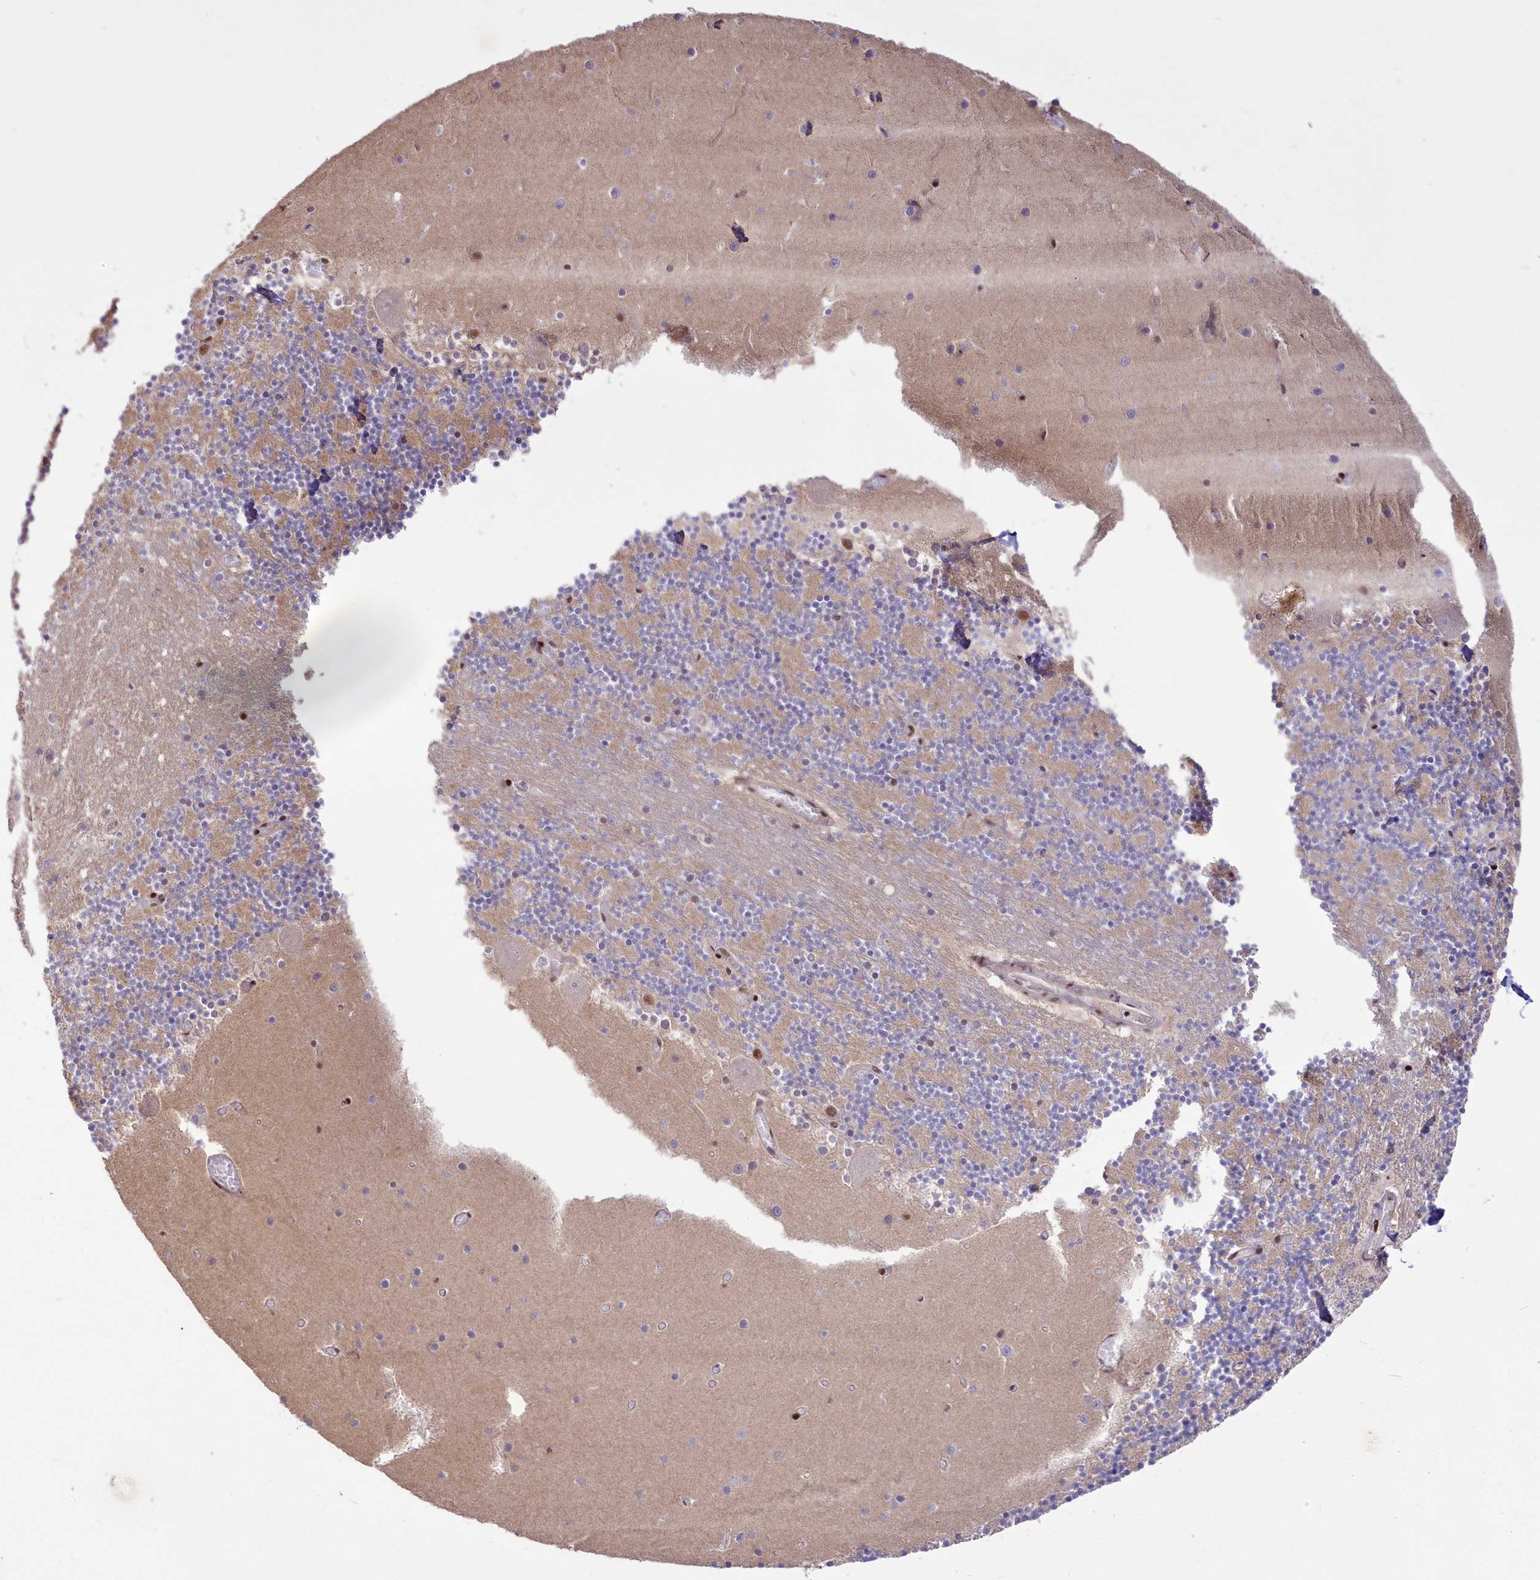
{"staining": {"intensity": "weak", "quantity": "25%-75%", "location": "cytoplasmic/membranous,nuclear"}, "tissue": "cerebellum", "cell_type": "Cells in granular layer", "image_type": "normal", "snomed": [{"axis": "morphology", "description": "Normal tissue, NOS"}, {"axis": "topography", "description": "Cerebellum"}], "caption": "This photomicrograph exhibits immunohistochemistry (IHC) staining of benign cerebellum, with low weak cytoplasmic/membranous,nuclear staining in about 25%-75% of cells in granular layer.", "gene": "WBP1L", "patient": {"sex": "female", "age": 28}}